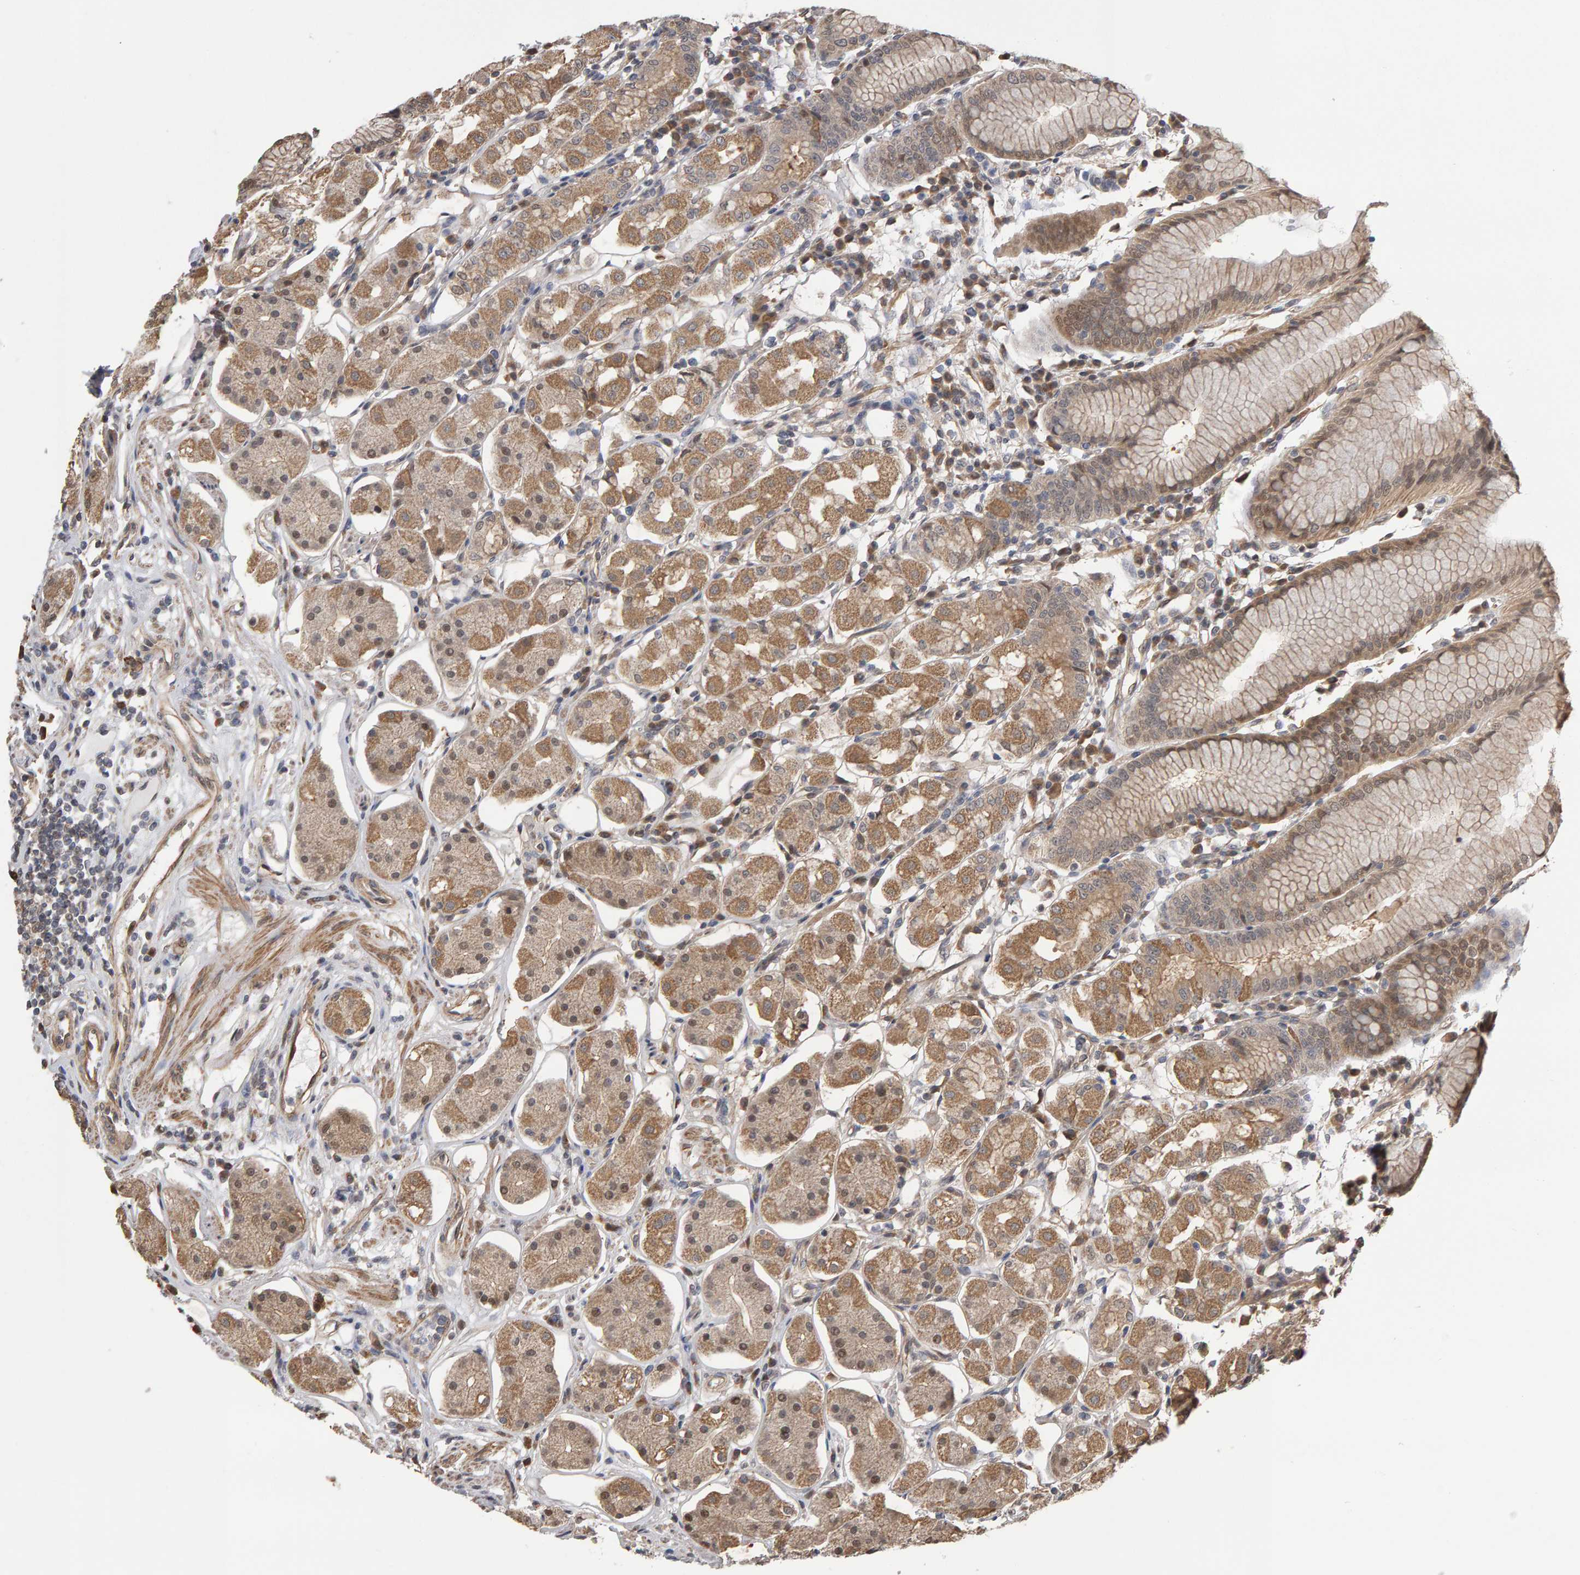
{"staining": {"intensity": "moderate", "quantity": ">75%", "location": "cytoplasmic/membranous,nuclear"}, "tissue": "stomach", "cell_type": "Glandular cells", "image_type": "normal", "snomed": [{"axis": "morphology", "description": "Normal tissue, NOS"}, {"axis": "topography", "description": "Stomach"}, {"axis": "topography", "description": "Stomach, lower"}], "caption": "Immunohistochemistry photomicrograph of benign stomach: human stomach stained using immunohistochemistry demonstrates medium levels of moderate protein expression localized specifically in the cytoplasmic/membranous,nuclear of glandular cells, appearing as a cytoplasmic/membranous,nuclear brown color.", "gene": "COASY", "patient": {"sex": "female", "age": 56}}